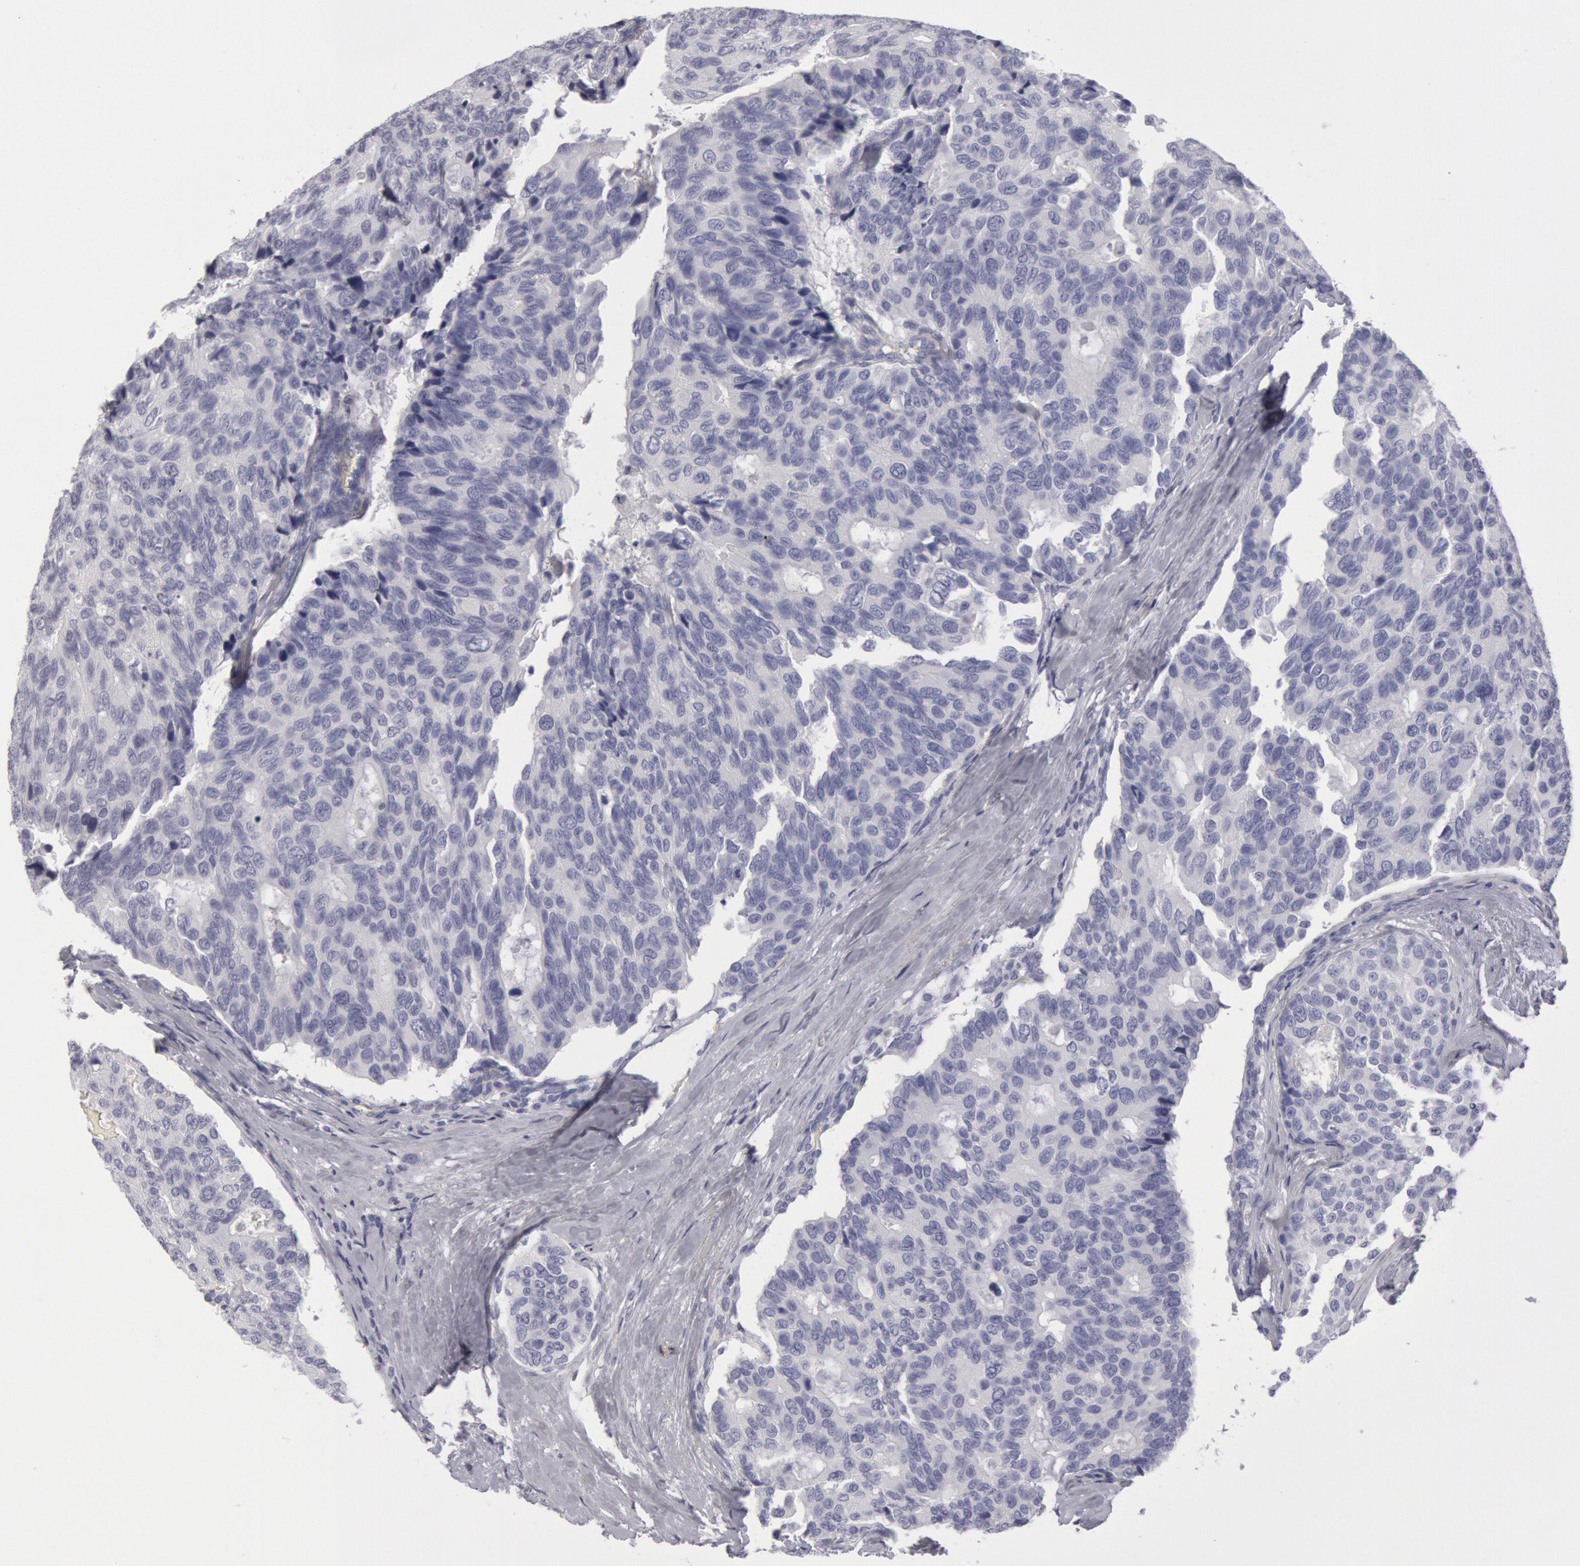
{"staining": {"intensity": "negative", "quantity": "none", "location": "none"}, "tissue": "breast cancer", "cell_type": "Tumor cells", "image_type": "cancer", "snomed": [{"axis": "morphology", "description": "Duct carcinoma"}, {"axis": "topography", "description": "Breast"}], "caption": "Micrograph shows no protein positivity in tumor cells of breast infiltrating ductal carcinoma tissue.", "gene": "FHL1", "patient": {"sex": "female", "age": 69}}